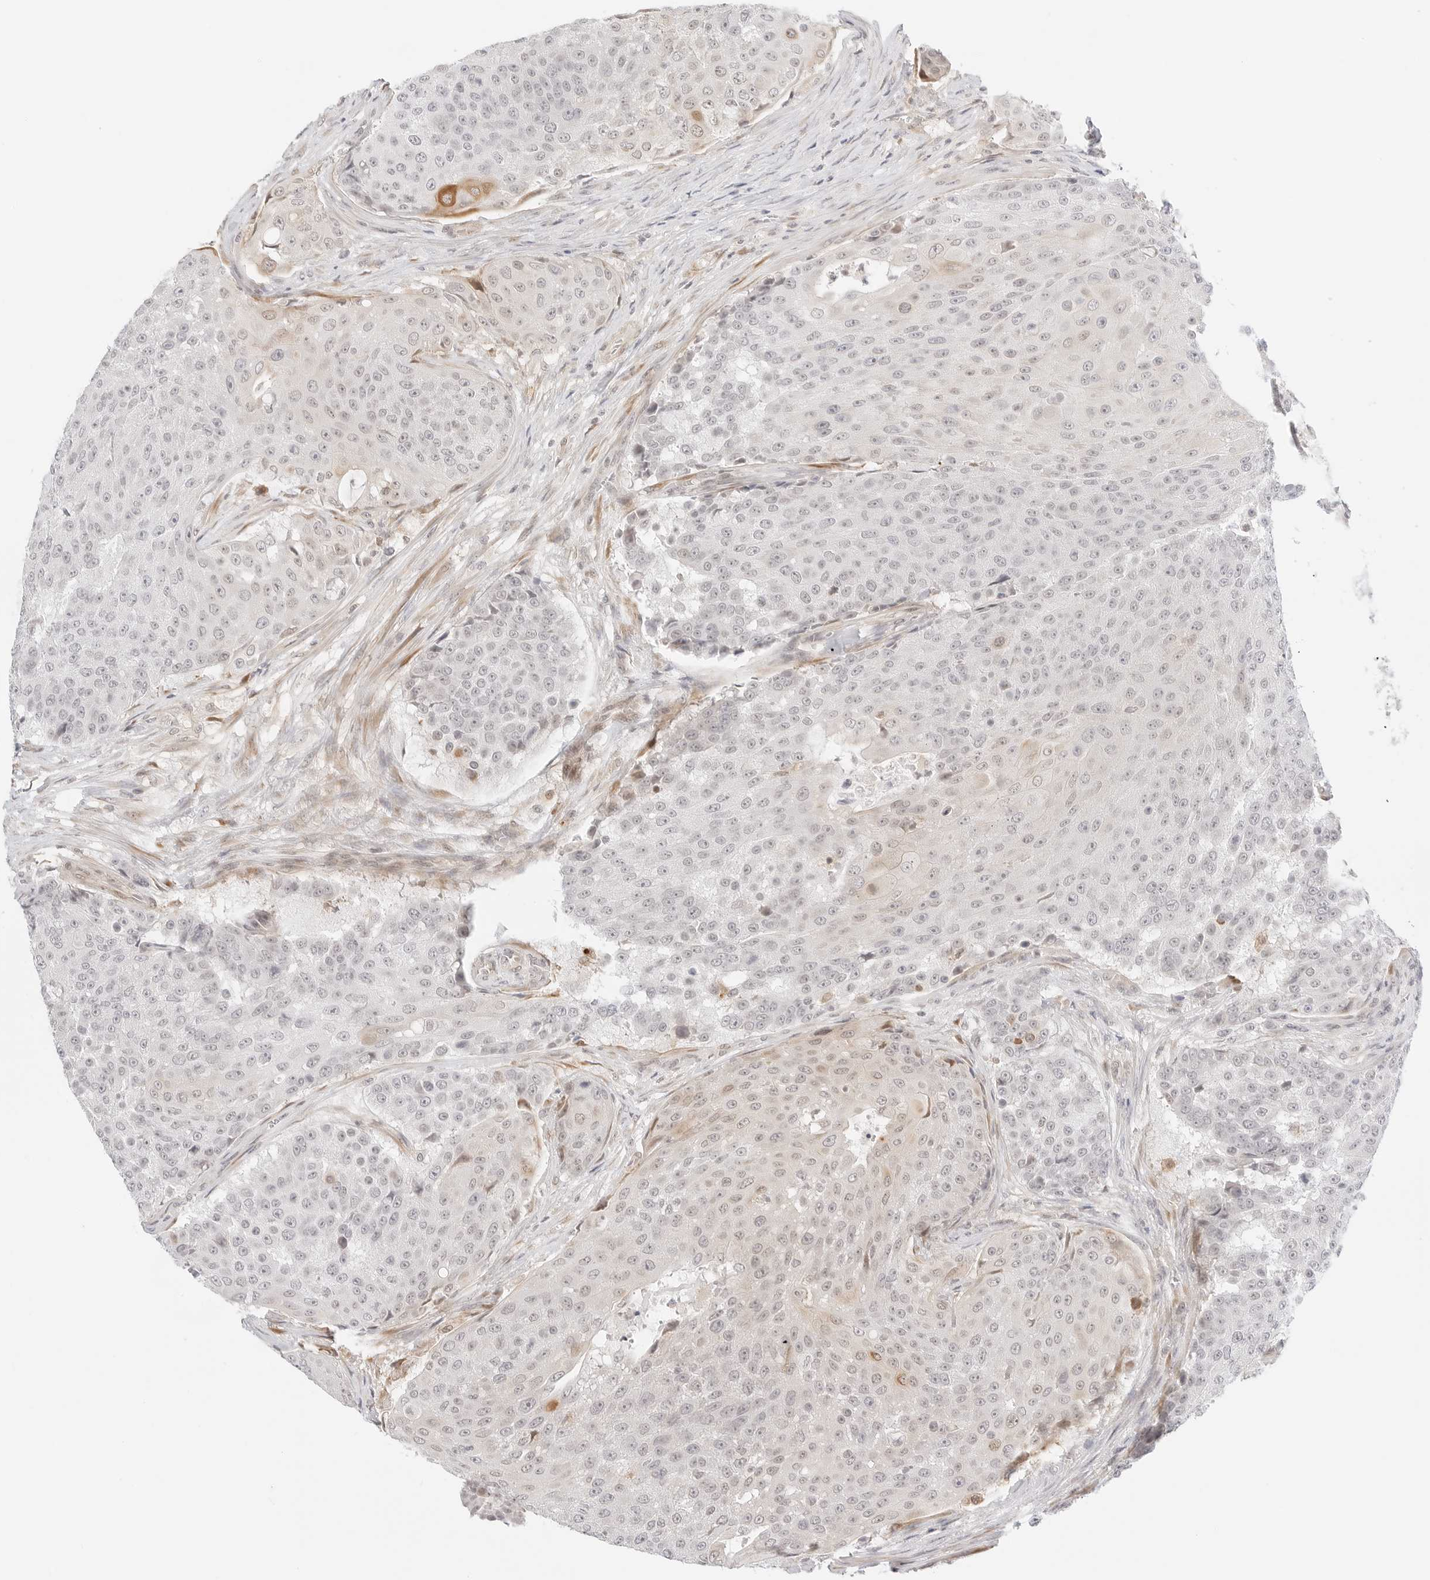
{"staining": {"intensity": "weak", "quantity": "25%-75%", "location": "cytoplasmic/membranous,nuclear"}, "tissue": "urothelial cancer", "cell_type": "Tumor cells", "image_type": "cancer", "snomed": [{"axis": "morphology", "description": "Urothelial carcinoma, High grade"}, {"axis": "topography", "description": "Urinary bladder"}], "caption": "Urothelial cancer stained with a brown dye exhibits weak cytoplasmic/membranous and nuclear positive expression in about 25%-75% of tumor cells.", "gene": "TEKT2", "patient": {"sex": "female", "age": 63}}